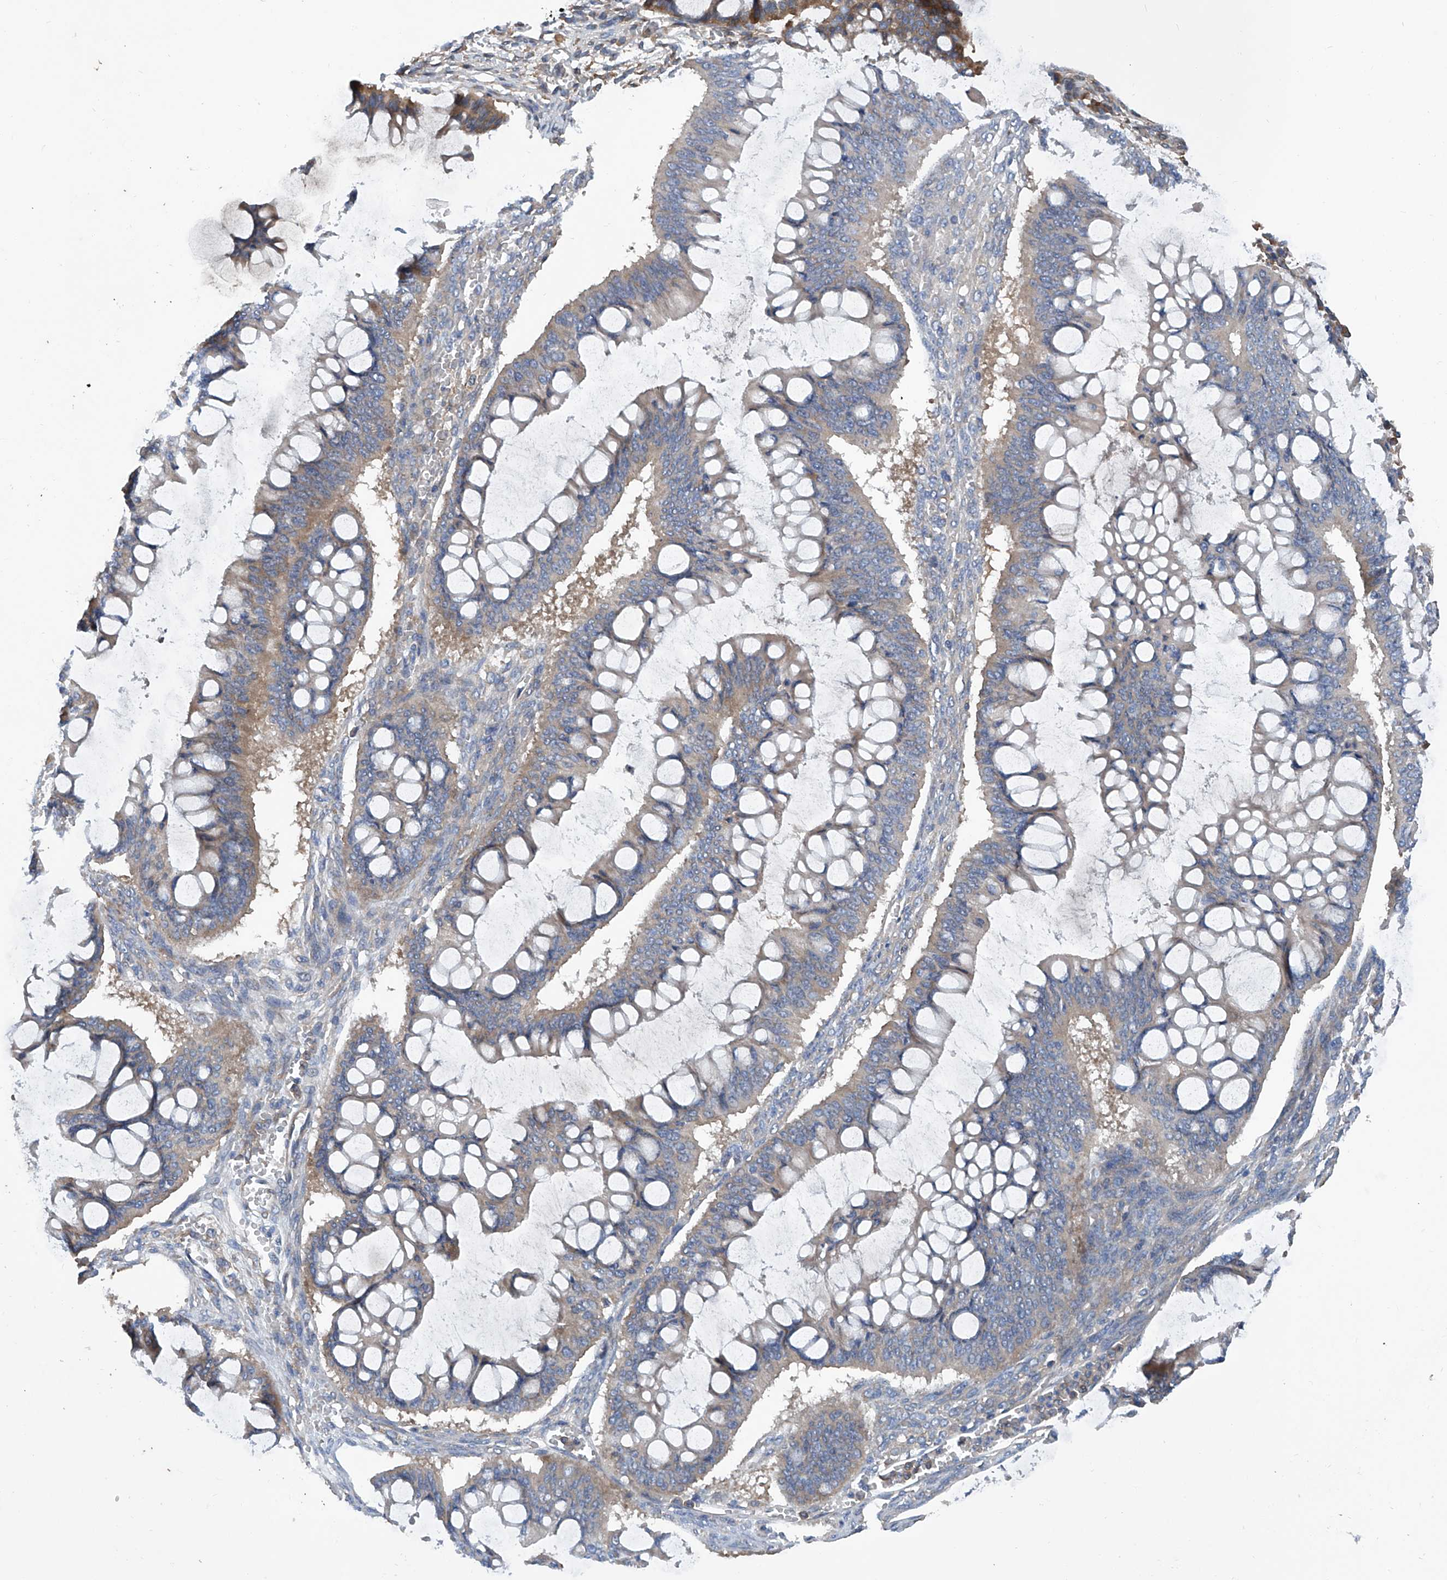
{"staining": {"intensity": "moderate", "quantity": "<25%", "location": "cytoplasmic/membranous"}, "tissue": "ovarian cancer", "cell_type": "Tumor cells", "image_type": "cancer", "snomed": [{"axis": "morphology", "description": "Cystadenocarcinoma, mucinous, NOS"}, {"axis": "topography", "description": "Ovary"}], "caption": "The photomicrograph shows staining of ovarian cancer (mucinous cystadenocarcinoma), revealing moderate cytoplasmic/membranous protein positivity (brown color) within tumor cells. (DAB (3,3'-diaminobenzidine) IHC, brown staining for protein, blue staining for nuclei).", "gene": "ASCC3", "patient": {"sex": "female", "age": 73}}